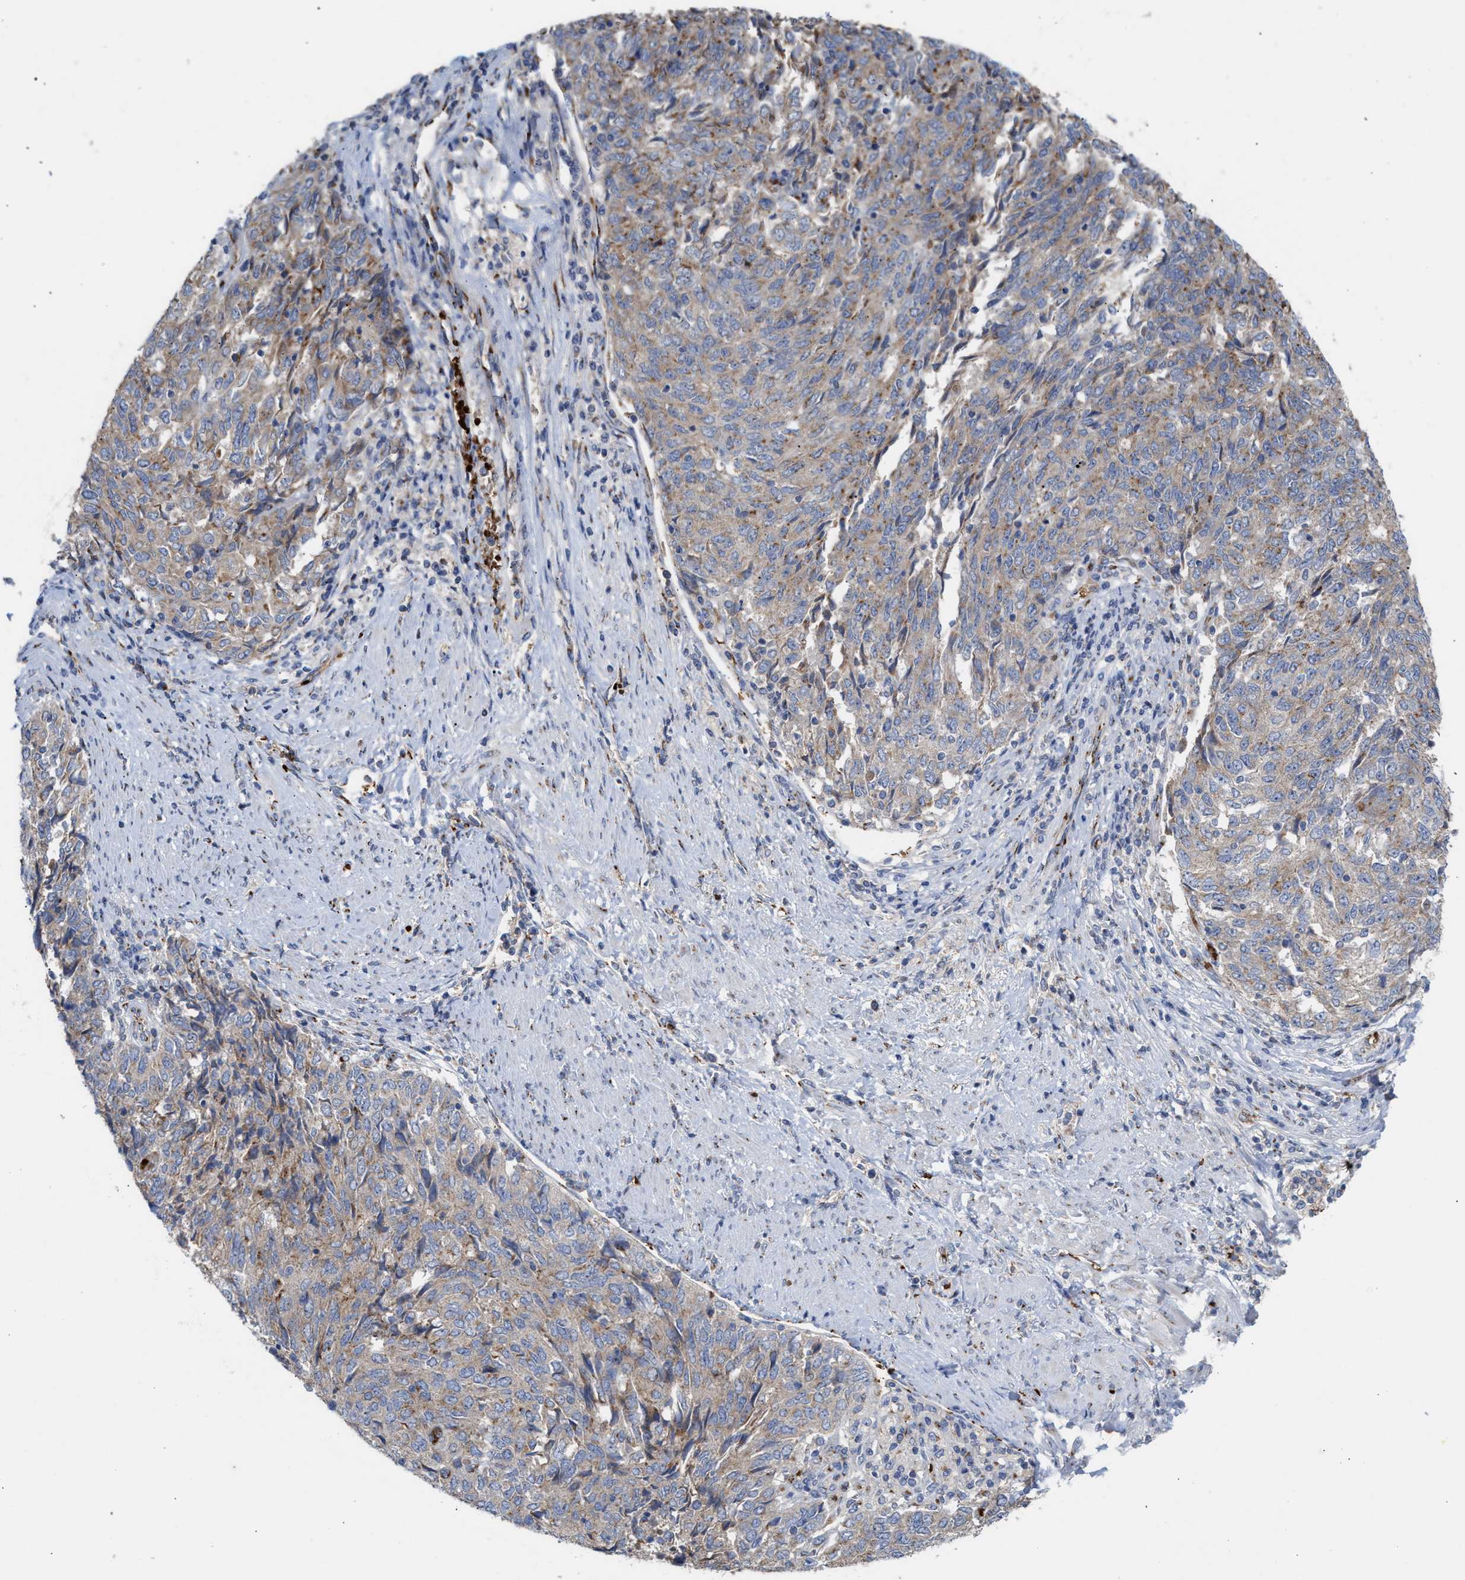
{"staining": {"intensity": "moderate", "quantity": ">75%", "location": "cytoplasmic/membranous"}, "tissue": "endometrial cancer", "cell_type": "Tumor cells", "image_type": "cancer", "snomed": [{"axis": "morphology", "description": "Adenocarcinoma, NOS"}, {"axis": "topography", "description": "Endometrium"}], "caption": "Immunohistochemical staining of human endometrial cancer (adenocarcinoma) exhibits medium levels of moderate cytoplasmic/membranous protein expression in approximately >75% of tumor cells.", "gene": "CCL2", "patient": {"sex": "female", "age": 80}}